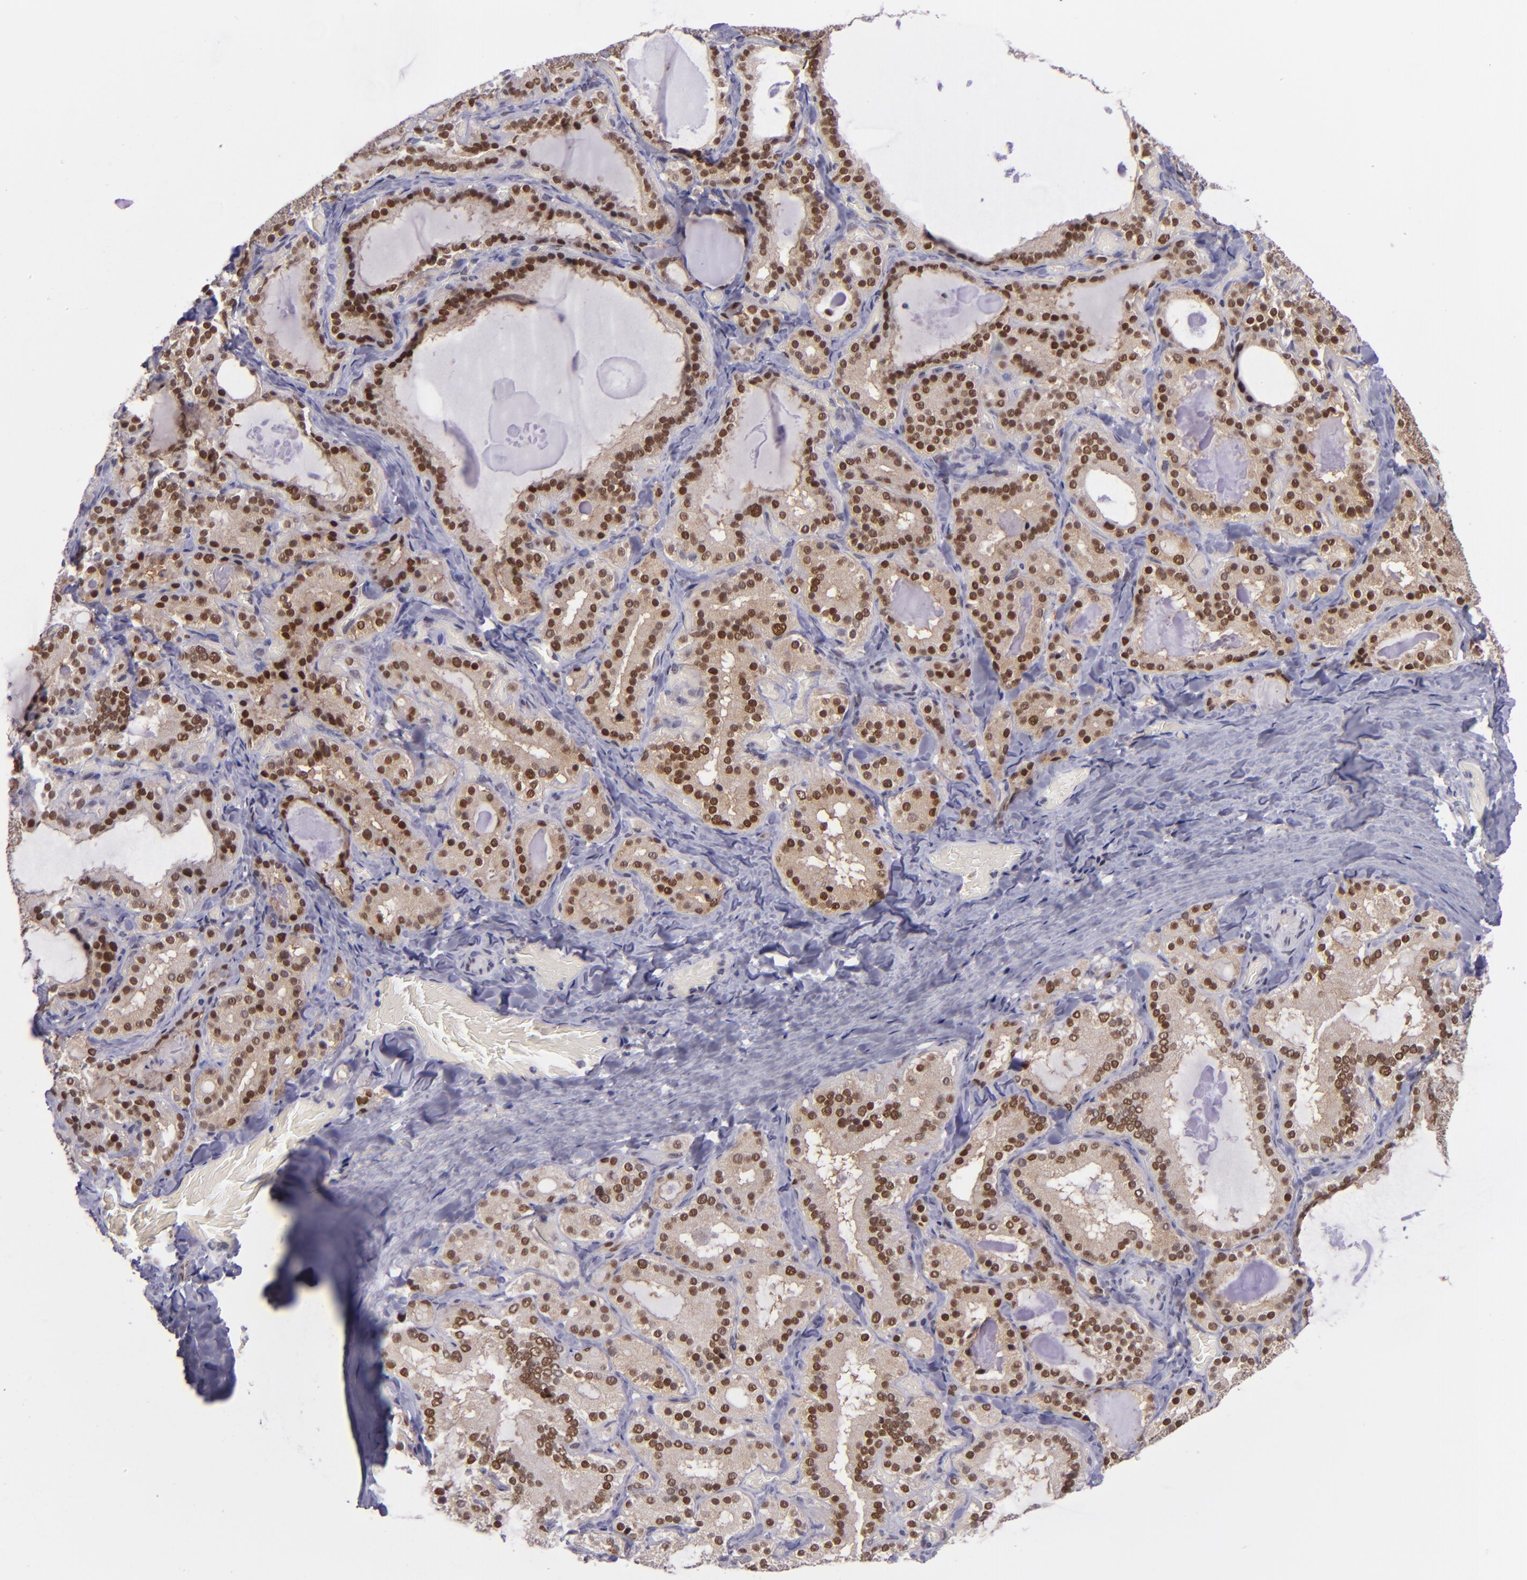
{"staining": {"intensity": "moderate", "quantity": ">75%", "location": "nuclear"}, "tissue": "thyroid gland", "cell_type": "Glandular cells", "image_type": "normal", "snomed": [{"axis": "morphology", "description": "Normal tissue, NOS"}, {"axis": "topography", "description": "Thyroid gland"}], "caption": "High-magnification brightfield microscopy of benign thyroid gland stained with DAB (3,3'-diaminobenzidine) (brown) and counterstained with hematoxylin (blue). glandular cells exhibit moderate nuclear staining is appreciated in approximately>75% of cells.", "gene": "BAG1", "patient": {"sex": "female", "age": 33}}